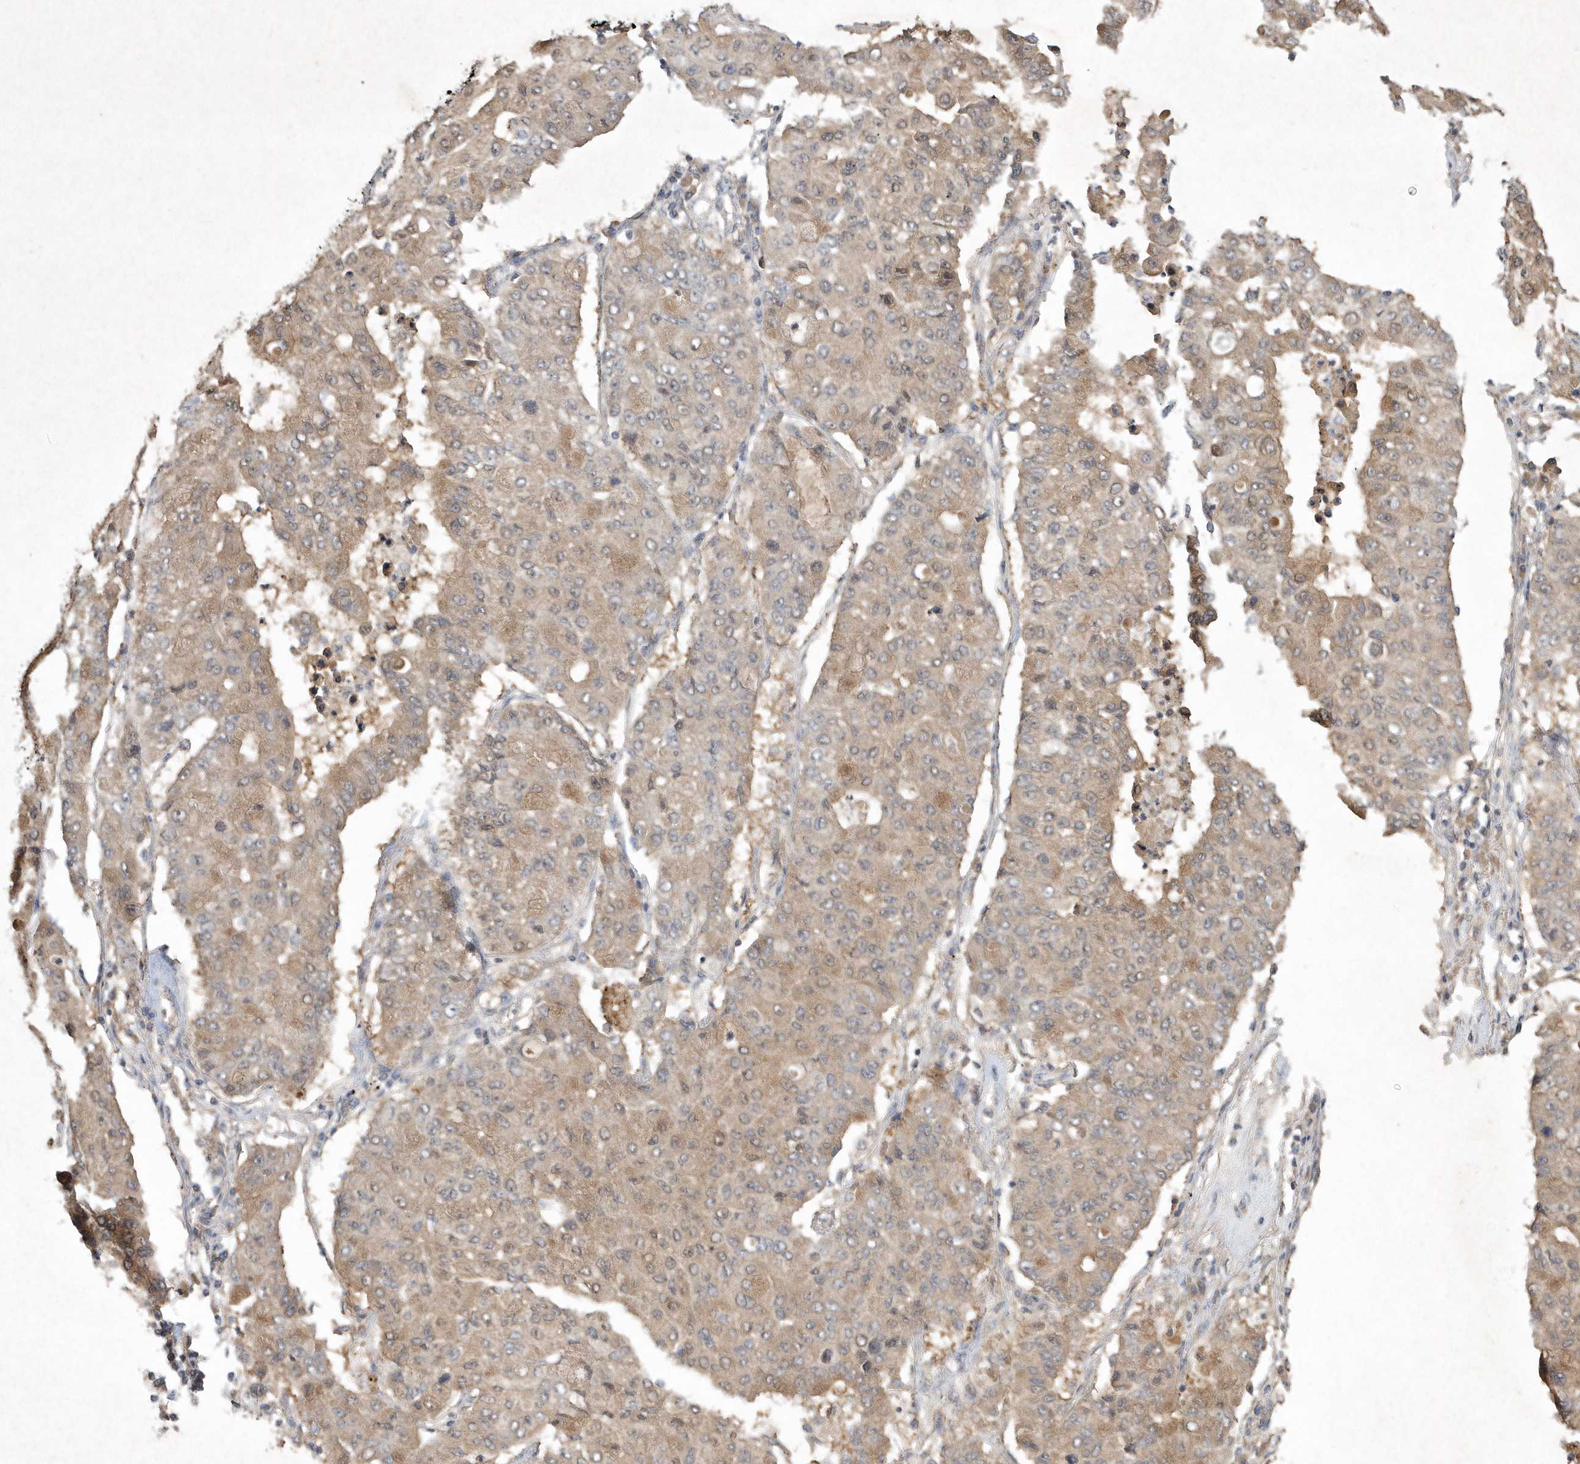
{"staining": {"intensity": "weak", "quantity": "25%-75%", "location": "cytoplasmic/membranous"}, "tissue": "lung cancer", "cell_type": "Tumor cells", "image_type": "cancer", "snomed": [{"axis": "morphology", "description": "Squamous cell carcinoma, NOS"}, {"axis": "topography", "description": "Lung"}], "caption": "High-magnification brightfield microscopy of lung squamous cell carcinoma stained with DAB (brown) and counterstained with hematoxylin (blue). tumor cells exhibit weak cytoplasmic/membranous staining is identified in about25%-75% of cells.", "gene": "AKR7A2", "patient": {"sex": "male", "age": 74}}